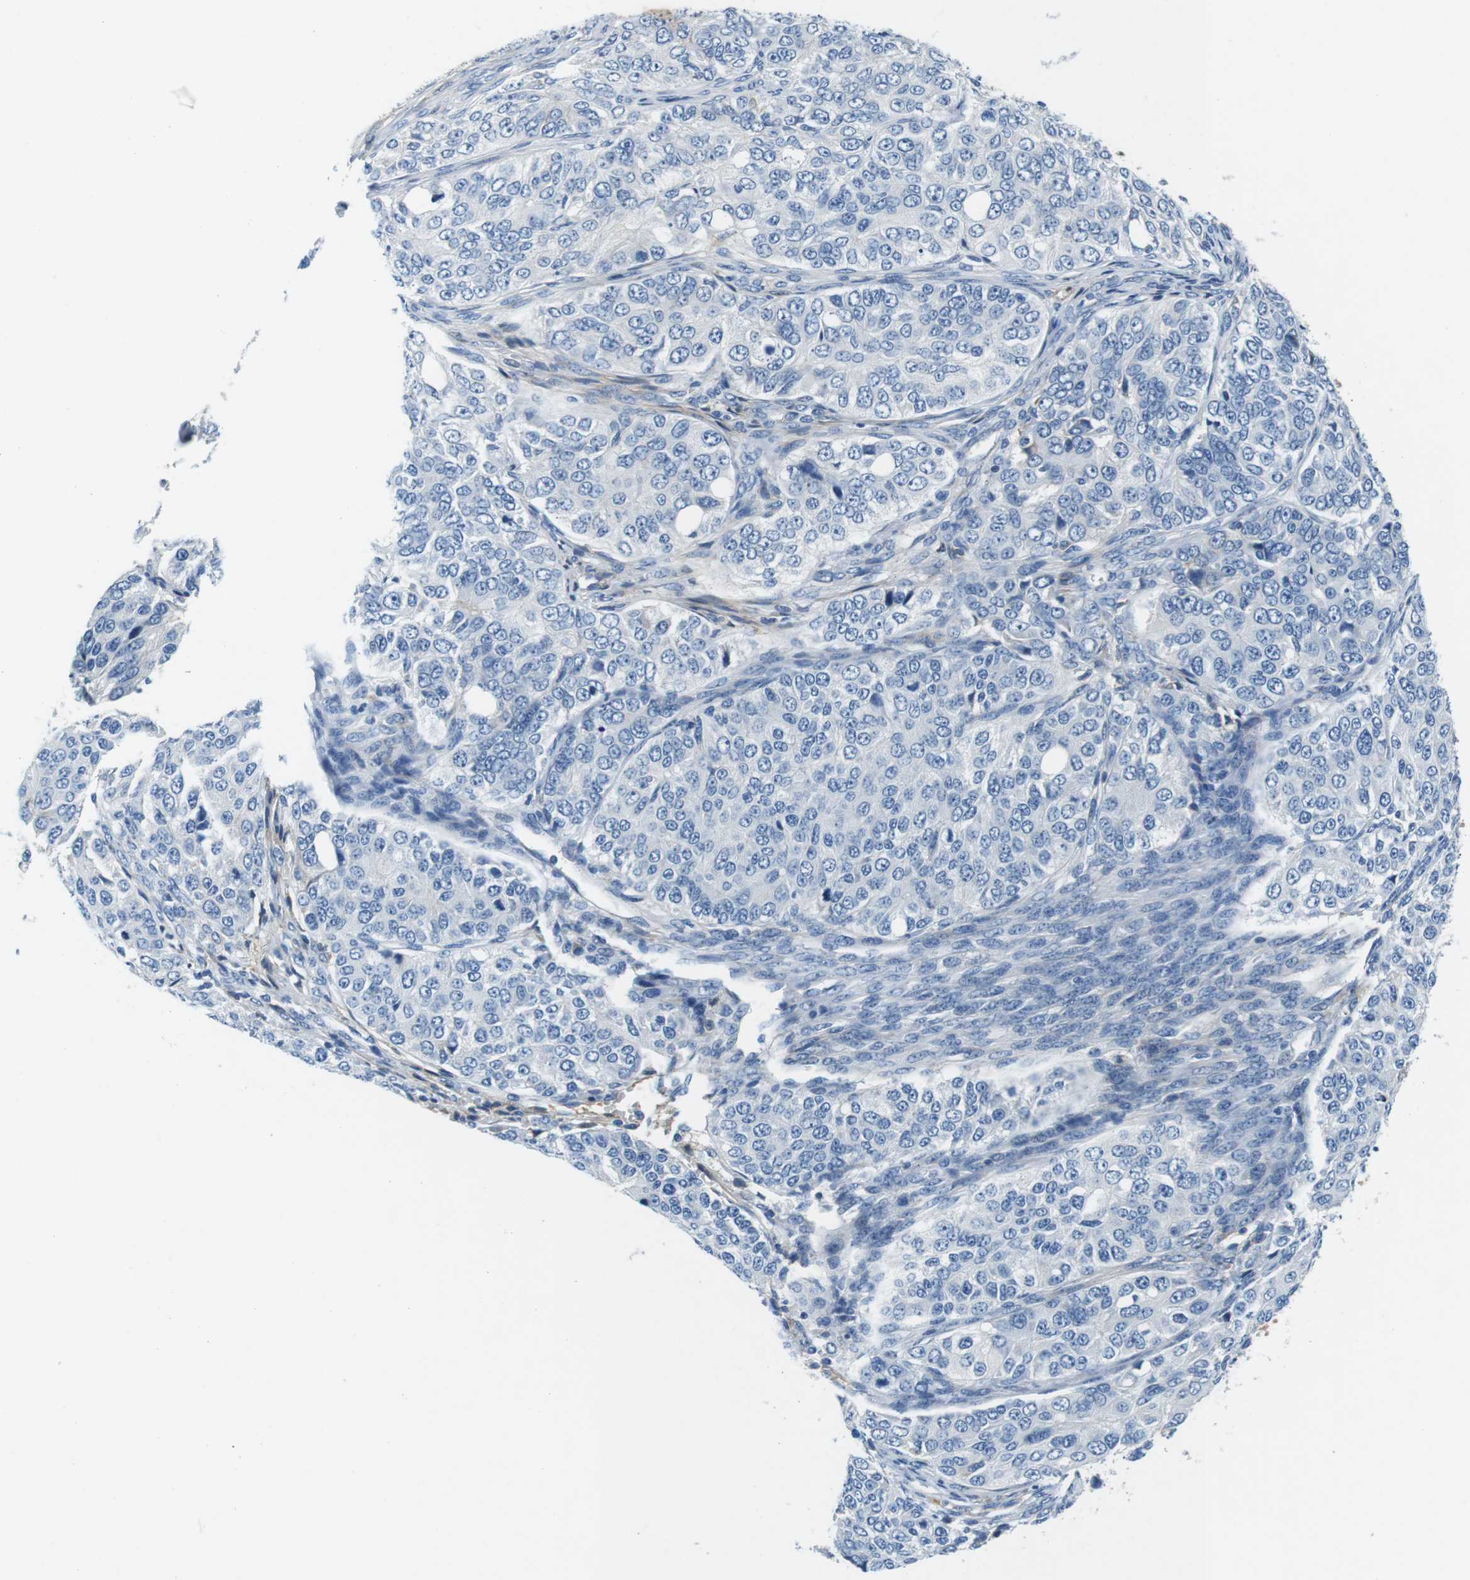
{"staining": {"intensity": "negative", "quantity": "none", "location": "none"}, "tissue": "ovarian cancer", "cell_type": "Tumor cells", "image_type": "cancer", "snomed": [{"axis": "morphology", "description": "Carcinoma, endometroid"}, {"axis": "topography", "description": "Ovary"}], "caption": "This histopathology image is of endometroid carcinoma (ovarian) stained with immunohistochemistry (IHC) to label a protein in brown with the nuclei are counter-stained blue. There is no expression in tumor cells. (Stains: DAB (3,3'-diaminobenzidine) IHC with hematoxylin counter stain, Microscopy: brightfield microscopy at high magnification).", "gene": "IGHD", "patient": {"sex": "female", "age": 51}}